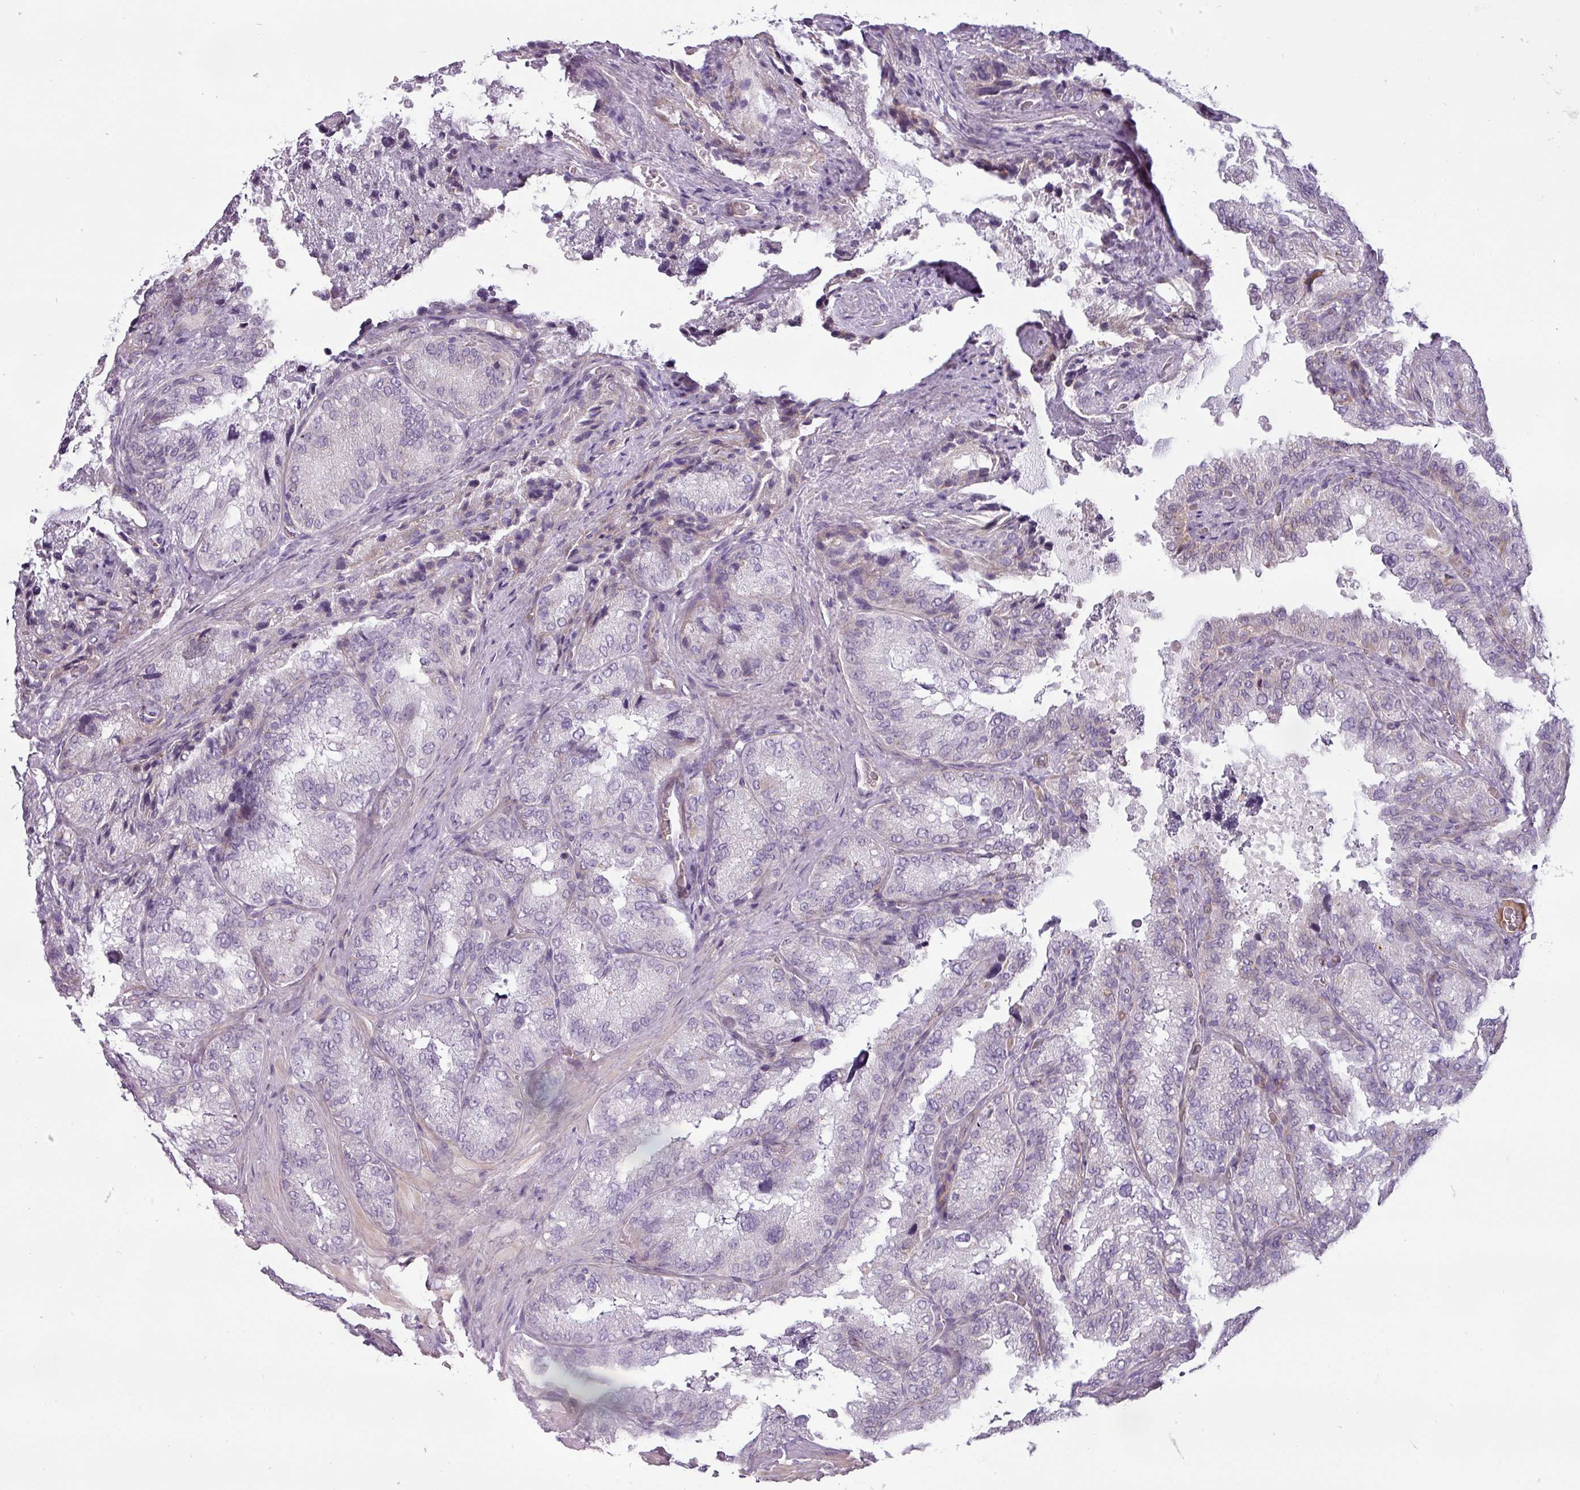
{"staining": {"intensity": "negative", "quantity": "none", "location": "none"}, "tissue": "seminal vesicle", "cell_type": "Glandular cells", "image_type": "normal", "snomed": [{"axis": "morphology", "description": "Normal tissue, NOS"}, {"axis": "topography", "description": "Seminal veicle"}], "caption": "High magnification brightfield microscopy of unremarkable seminal vesicle stained with DAB (3,3'-diaminobenzidine) (brown) and counterstained with hematoxylin (blue): glandular cells show no significant expression.", "gene": "CHRDL1", "patient": {"sex": "male", "age": 58}}